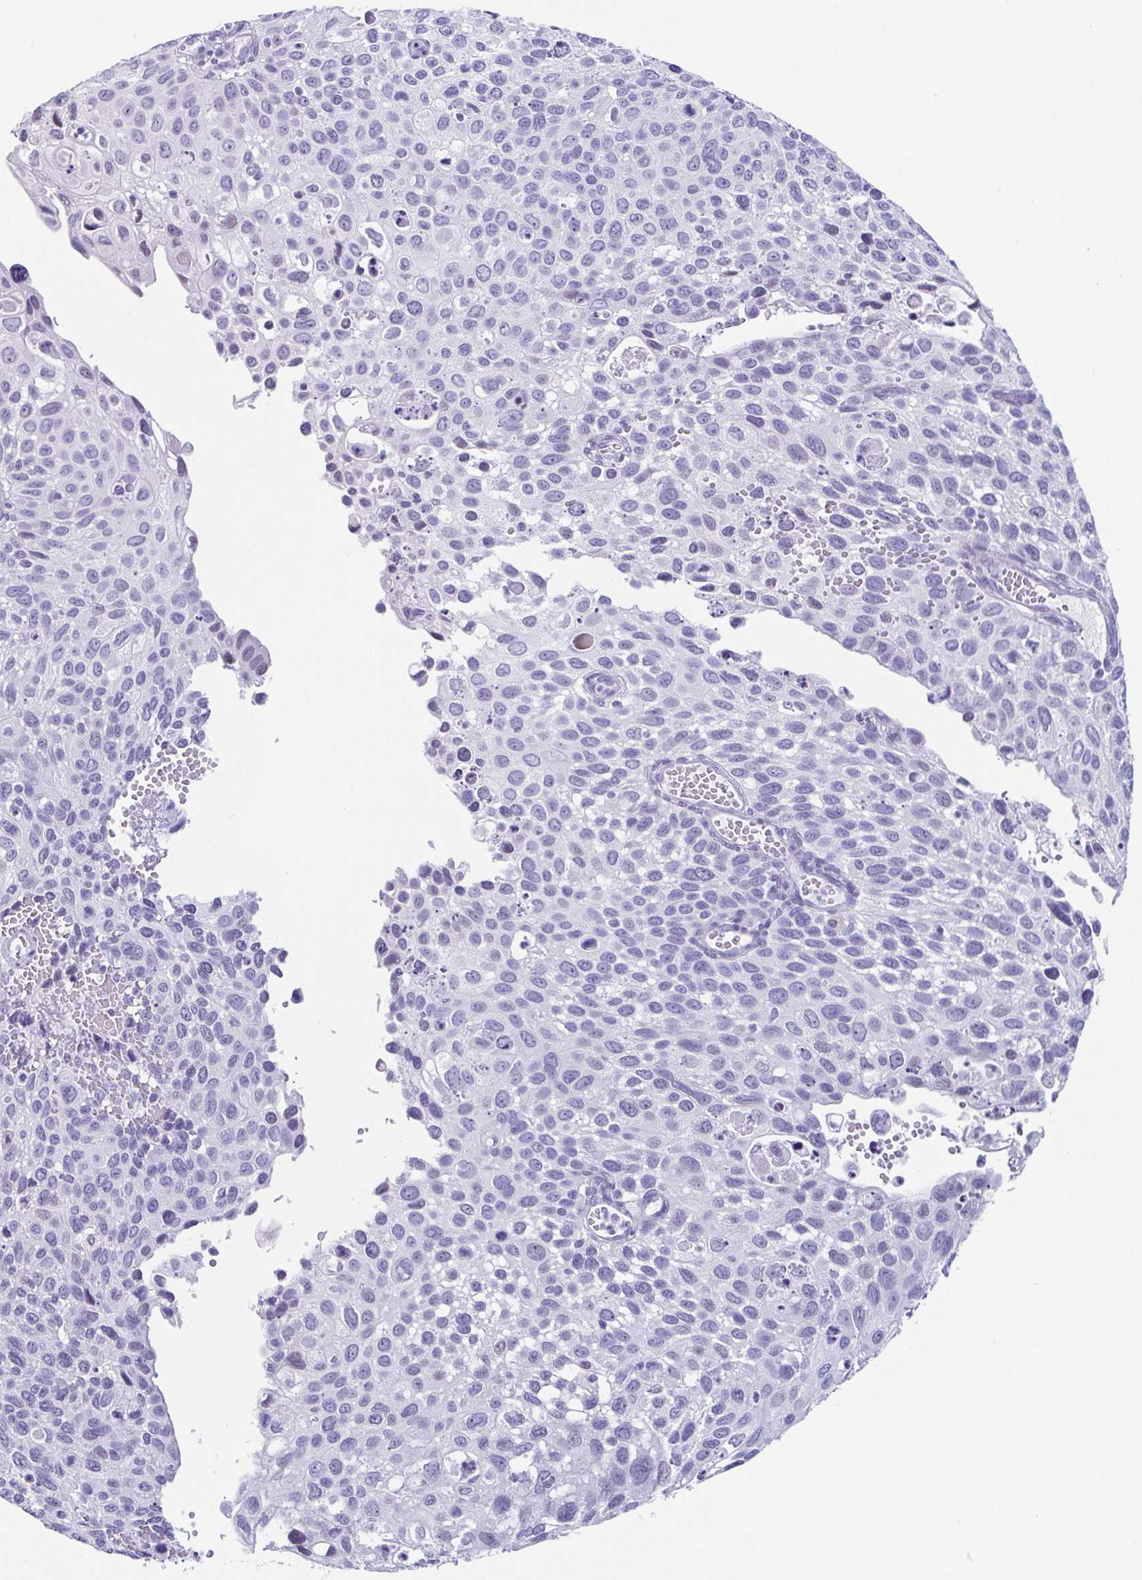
{"staining": {"intensity": "negative", "quantity": "none", "location": "none"}, "tissue": "cervical cancer", "cell_type": "Tumor cells", "image_type": "cancer", "snomed": [{"axis": "morphology", "description": "Squamous cell carcinoma, NOS"}, {"axis": "topography", "description": "Cervix"}], "caption": "Tumor cells show no significant positivity in squamous cell carcinoma (cervical).", "gene": "ESX1", "patient": {"sex": "female", "age": 70}}